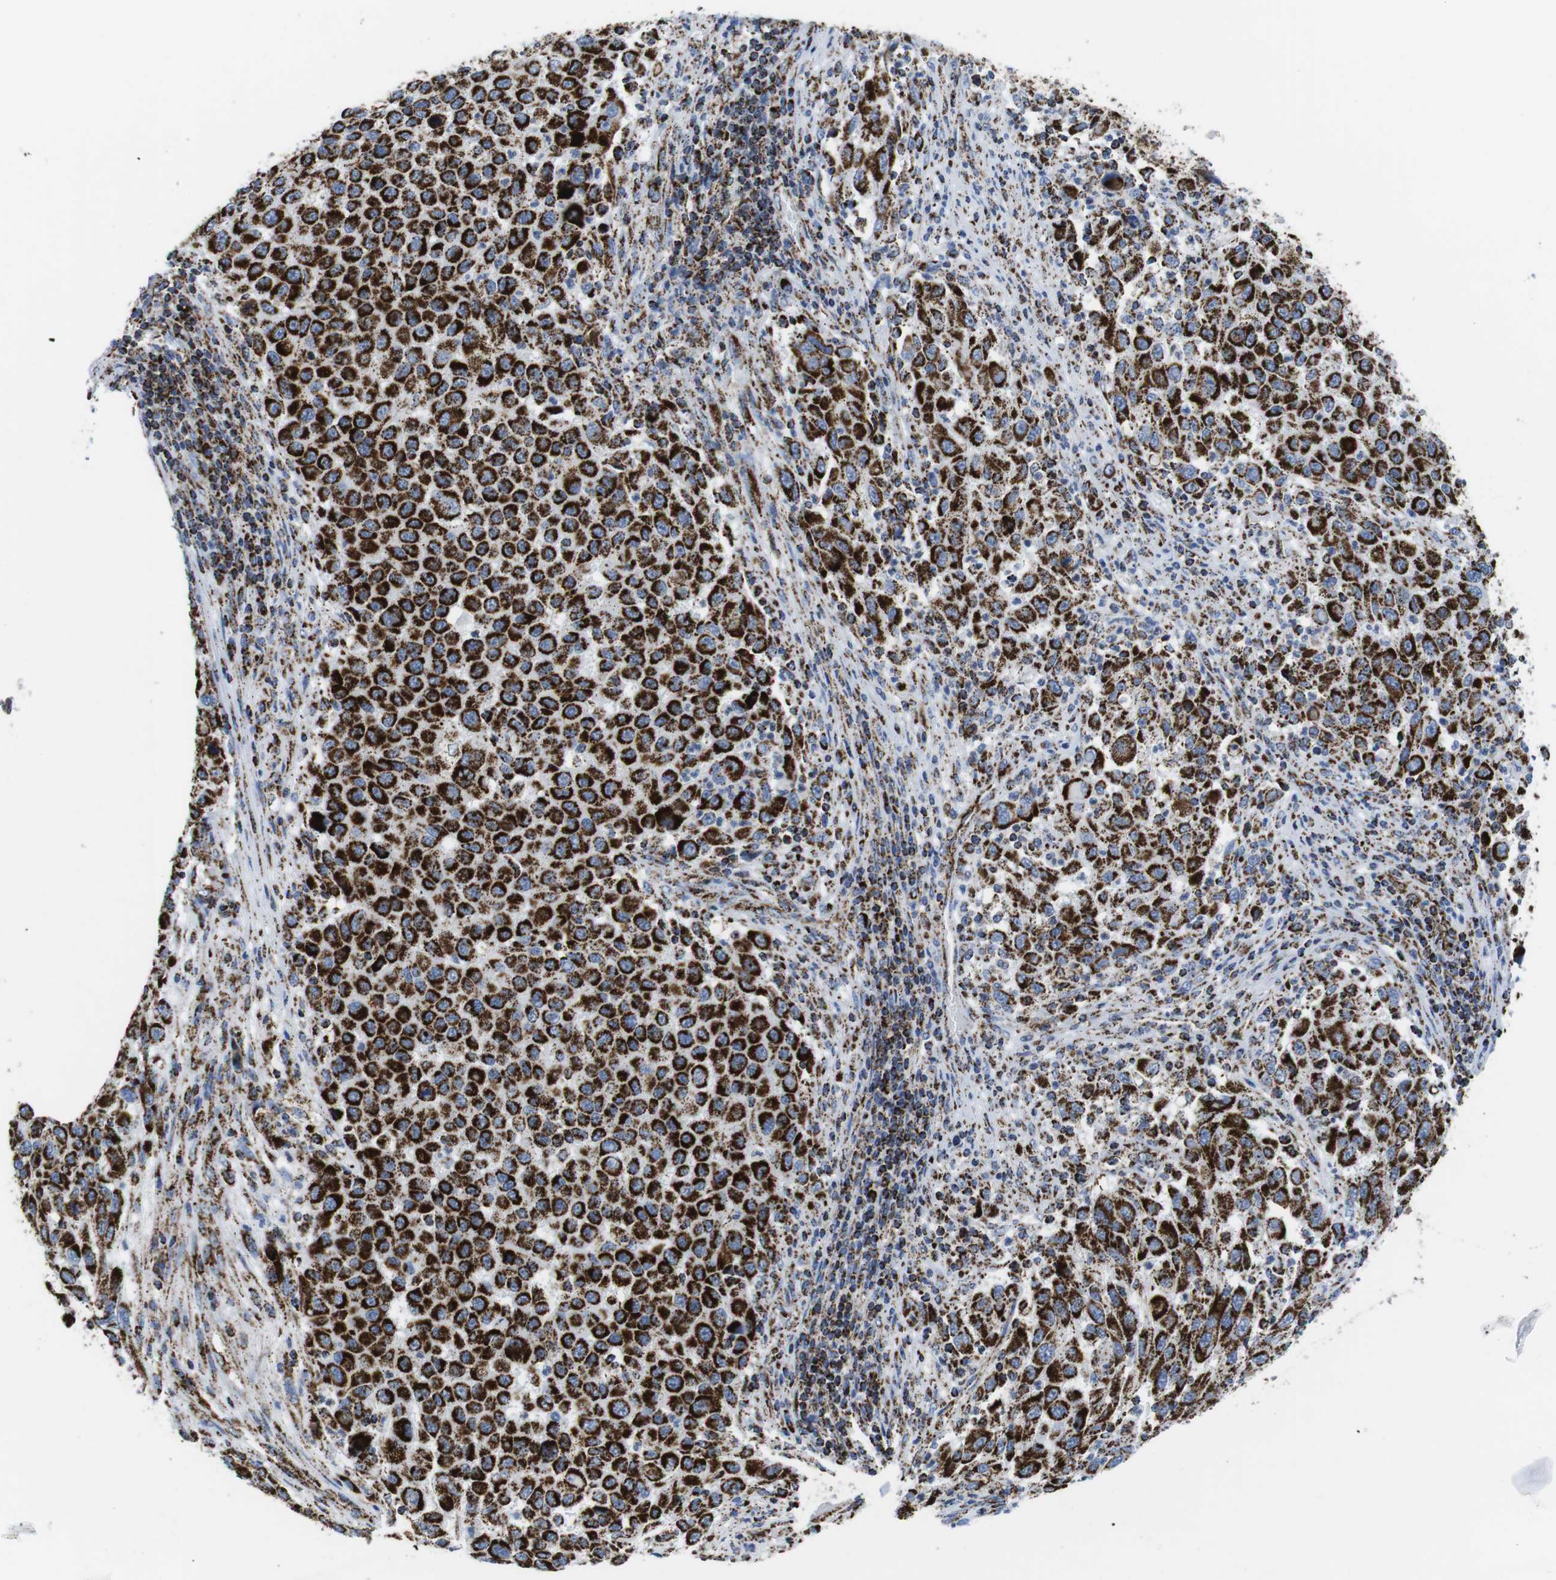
{"staining": {"intensity": "strong", "quantity": ">75%", "location": "cytoplasmic/membranous"}, "tissue": "melanoma", "cell_type": "Tumor cells", "image_type": "cancer", "snomed": [{"axis": "morphology", "description": "Malignant melanoma, Metastatic site"}, {"axis": "topography", "description": "Lymph node"}], "caption": "Malignant melanoma (metastatic site) tissue exhibits strong cytoplasmic/membranous staining in approximately >75% of tumor cells, visualized by immunohistochemistry.", "gene": "ATP5PO", "patient": {"sex": "male", "age": 61}}